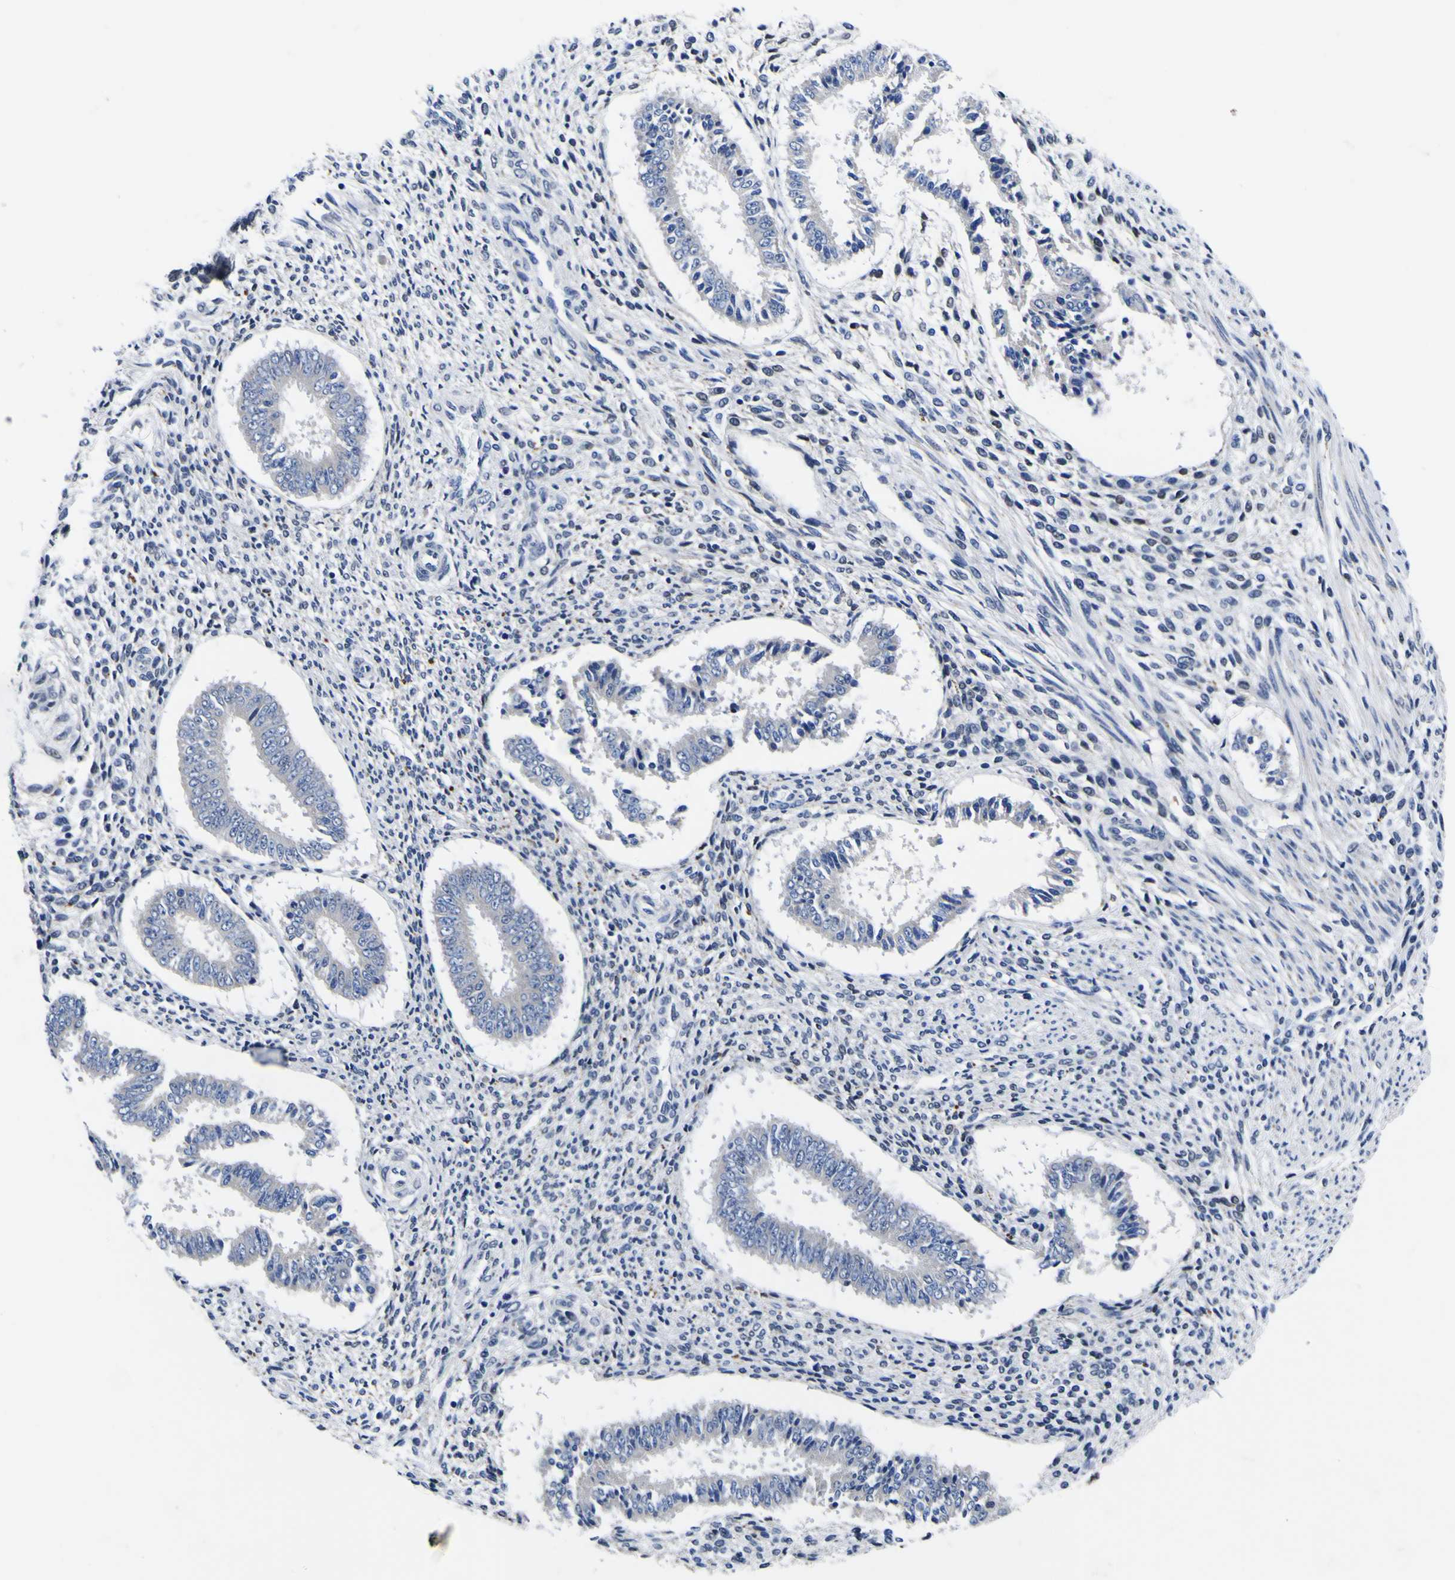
{"staining": {"intensity": "negative", "quantity": "none", "location": "none"}, "tissue": "endometrium", "cell_type": "Cells in endometrial stroma", "image_type": "normal", "snomed": [{"axis": "morphology", "description": "Normal tissue, NOS"}, {"axis": "topography", "description": "Endometrium"}], "caption": "Unremarkable endometrium was stained to show a protein in brown. There is no significant positivity in cells in endometrial stroma. Brightfield microscopy of immunohistochemistry stained with DAB (3,3'-diaminobenzidine) (brown) and hematoxylin (blue), captured at high magnification.", "gene": "IGFLR1", "patient": {"sex": "female", "age": 35}}